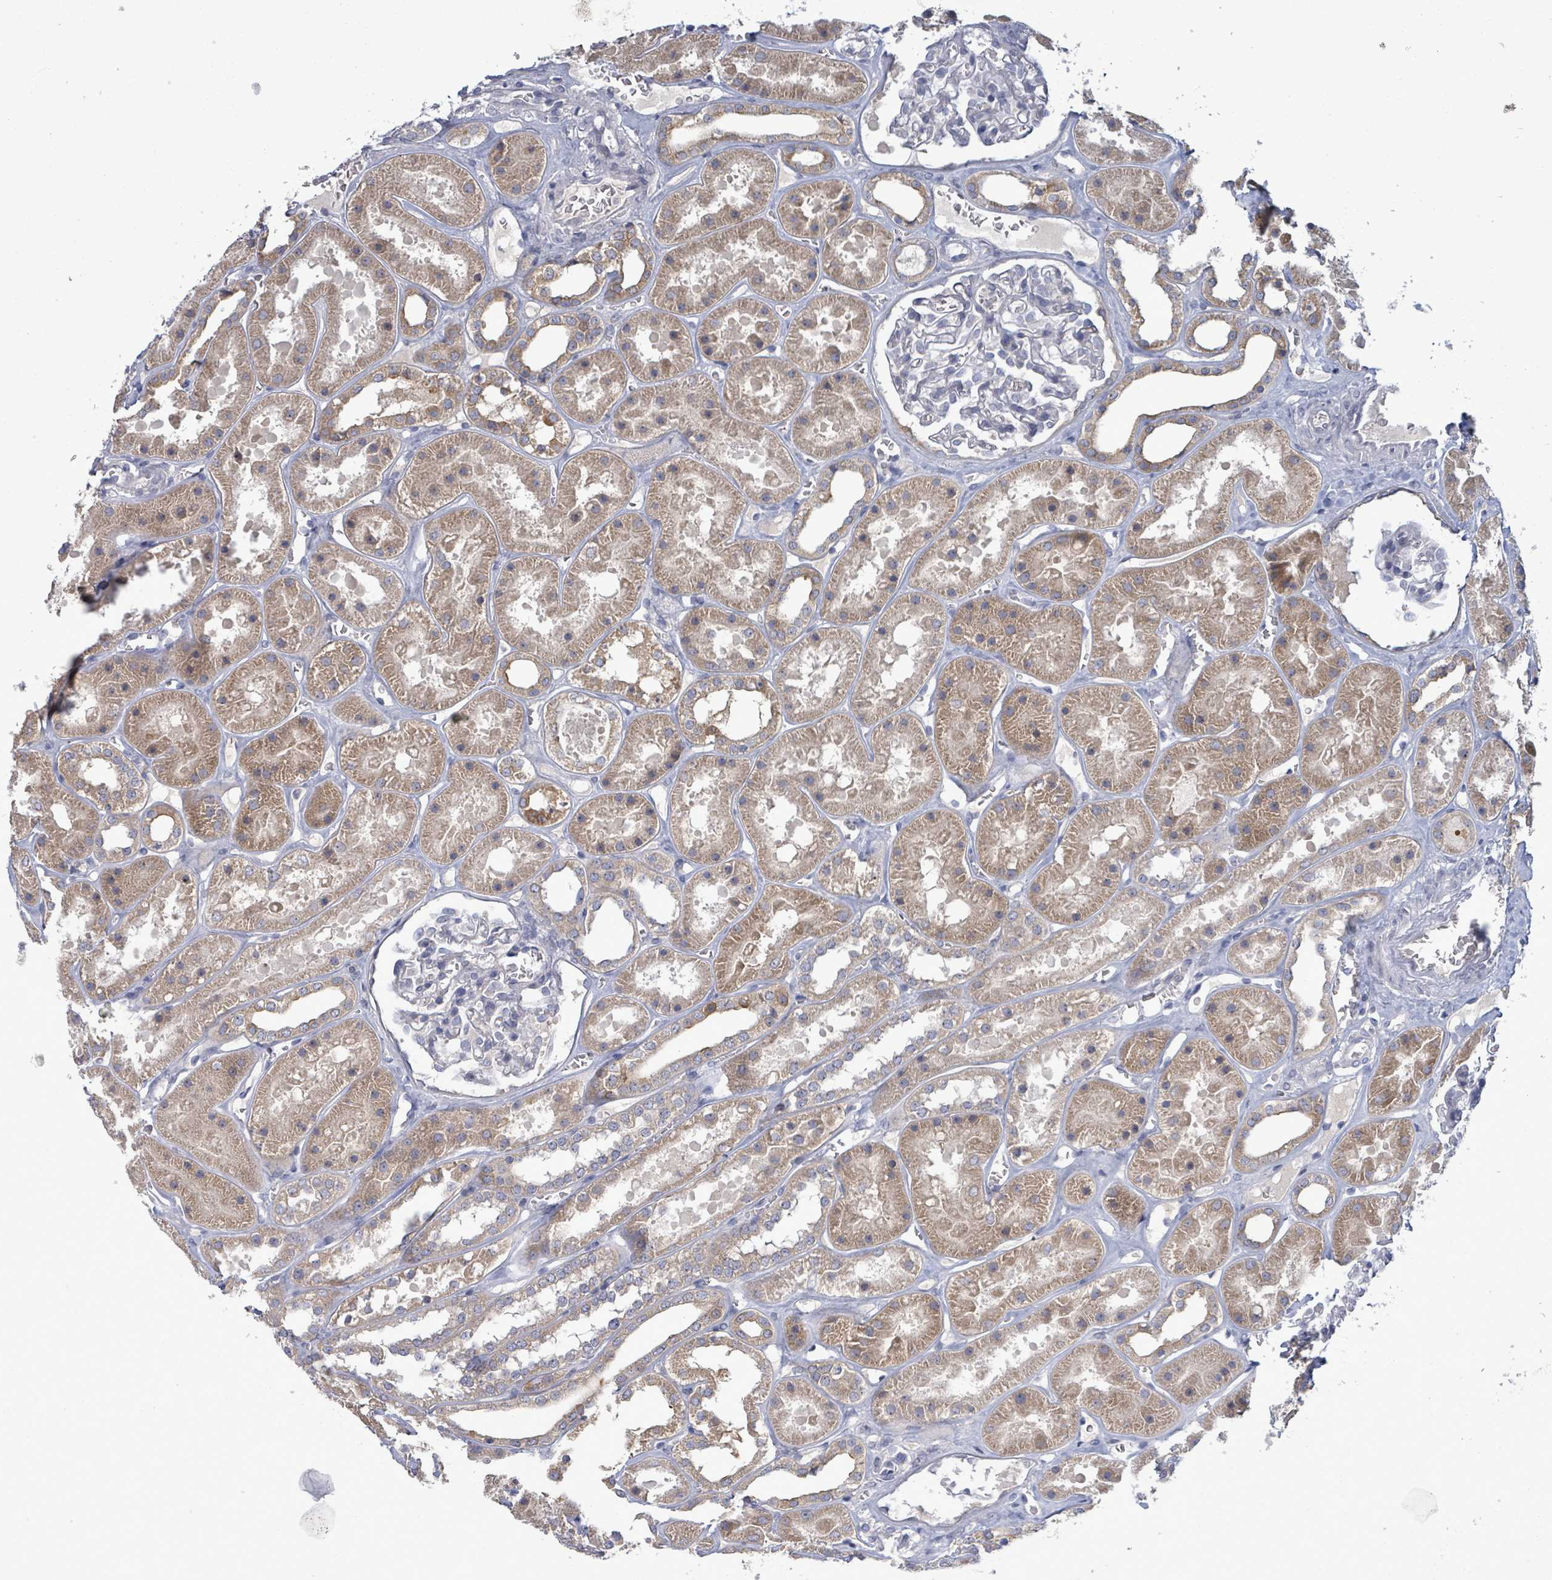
{"staining": {"intensity": "negative", "quantity": "none", "location": "none"}, "tissue": "kidney", "cell_type": "Cells in glomeruli", "image_type": "normal", "snomed": [{"axis": "morphology", "description": "Normal tissue, NOS"}, {"axis": "topography", "description": "Kidney"}], "caption": "The image shows no significant expression in cells in glomeruli of kidney.", "gene": "ATP13A1", "patient": {"sex": "female", "age": 41}}